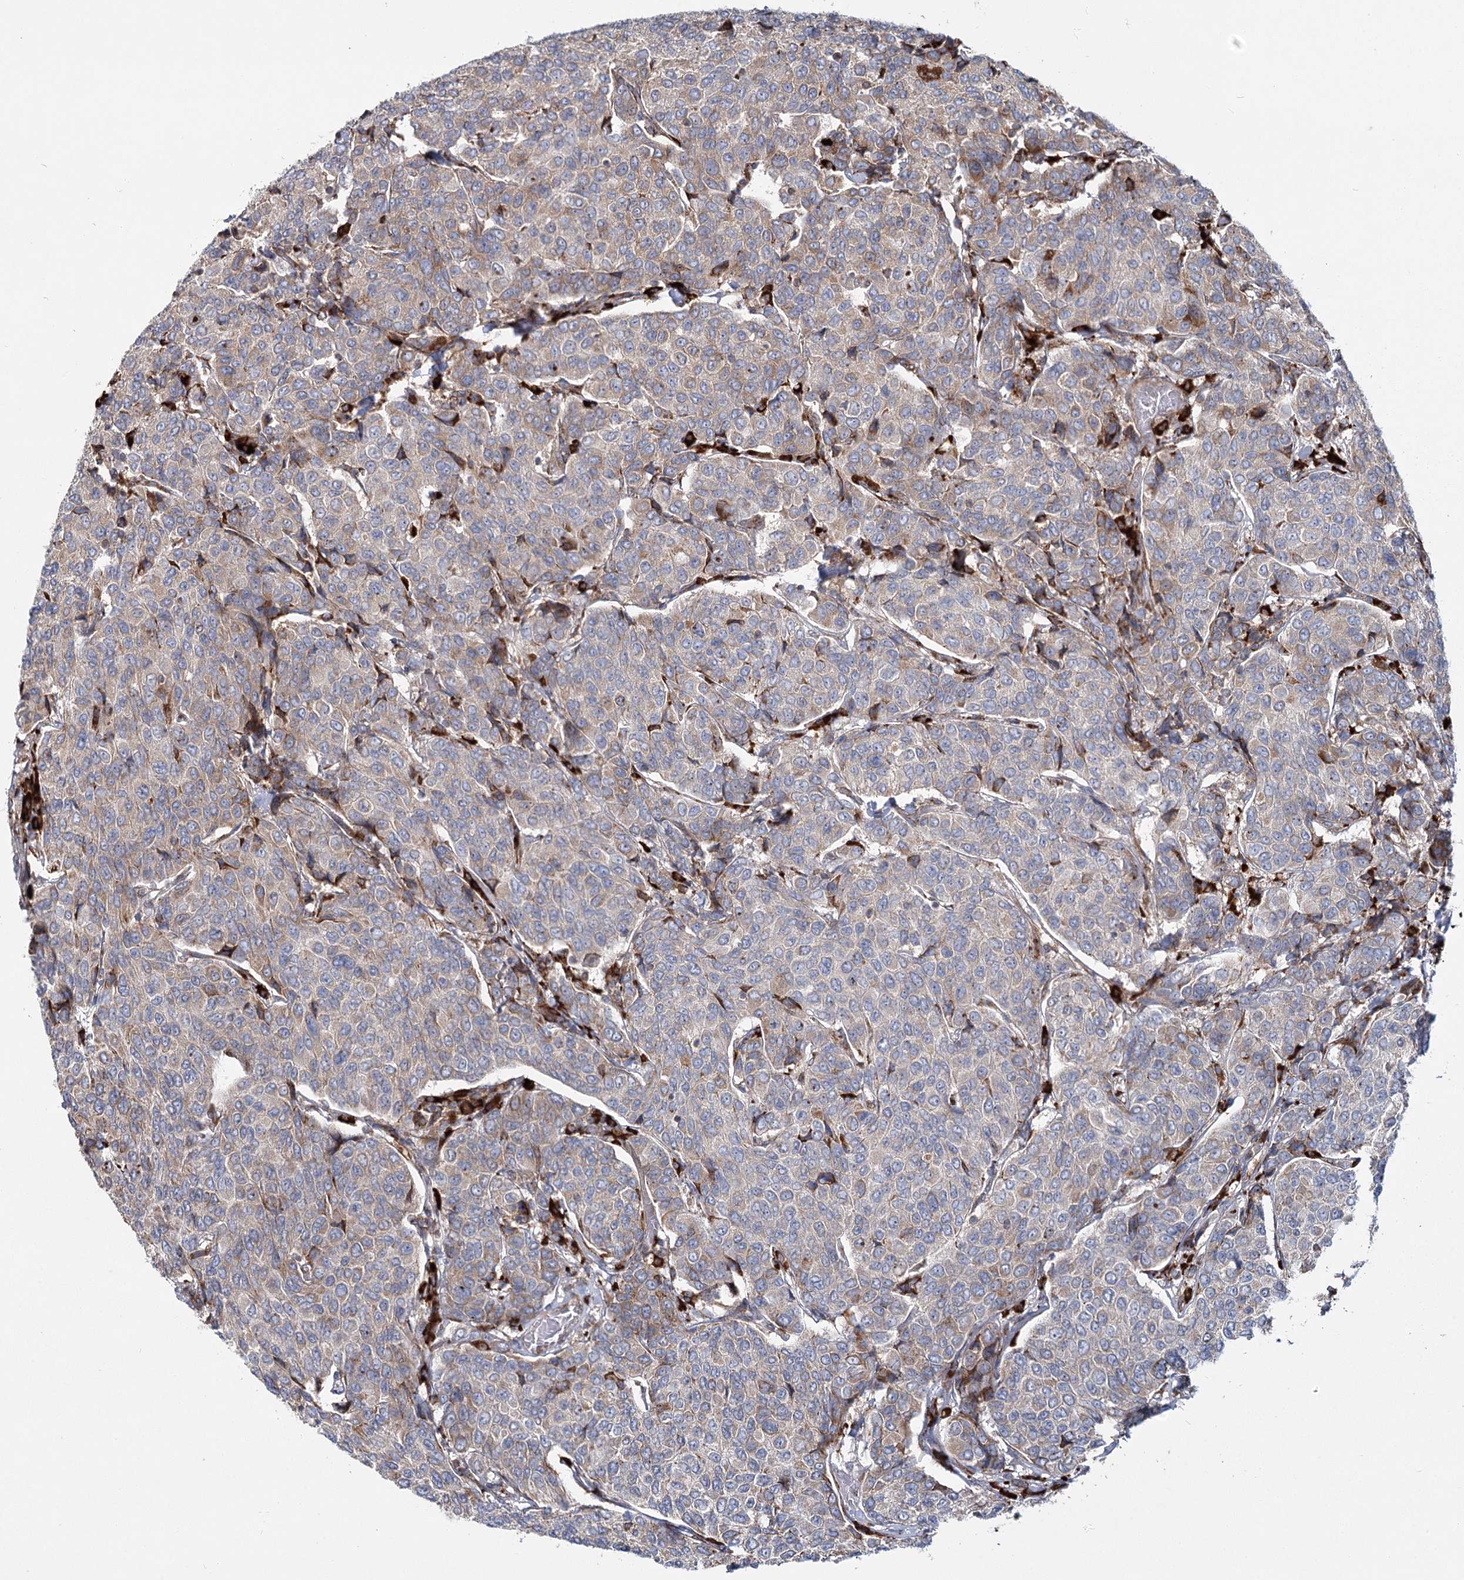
{"staining": {"intensity": "moderate", "quantity": "<25%", "location": "cytoplasmic/membranous"}, "tissue": "breast cancer", "cell_type": "Tumor cells", "image_type": "cancer", "snomed": [{"axis": "morphology", "description": "Duct carcinoma"}, {"axis": "topography", "description": "Breast"}], "caption": "This is a photomicrograph of immunohistochemistry (IHC) staining of breast intraductal carcinoma, which shows moderate positivity in the cytoplasmic/membranous of tumor cells.", "gene": "POGLUT1", "patient": {"sex": "female", "age": 55}}